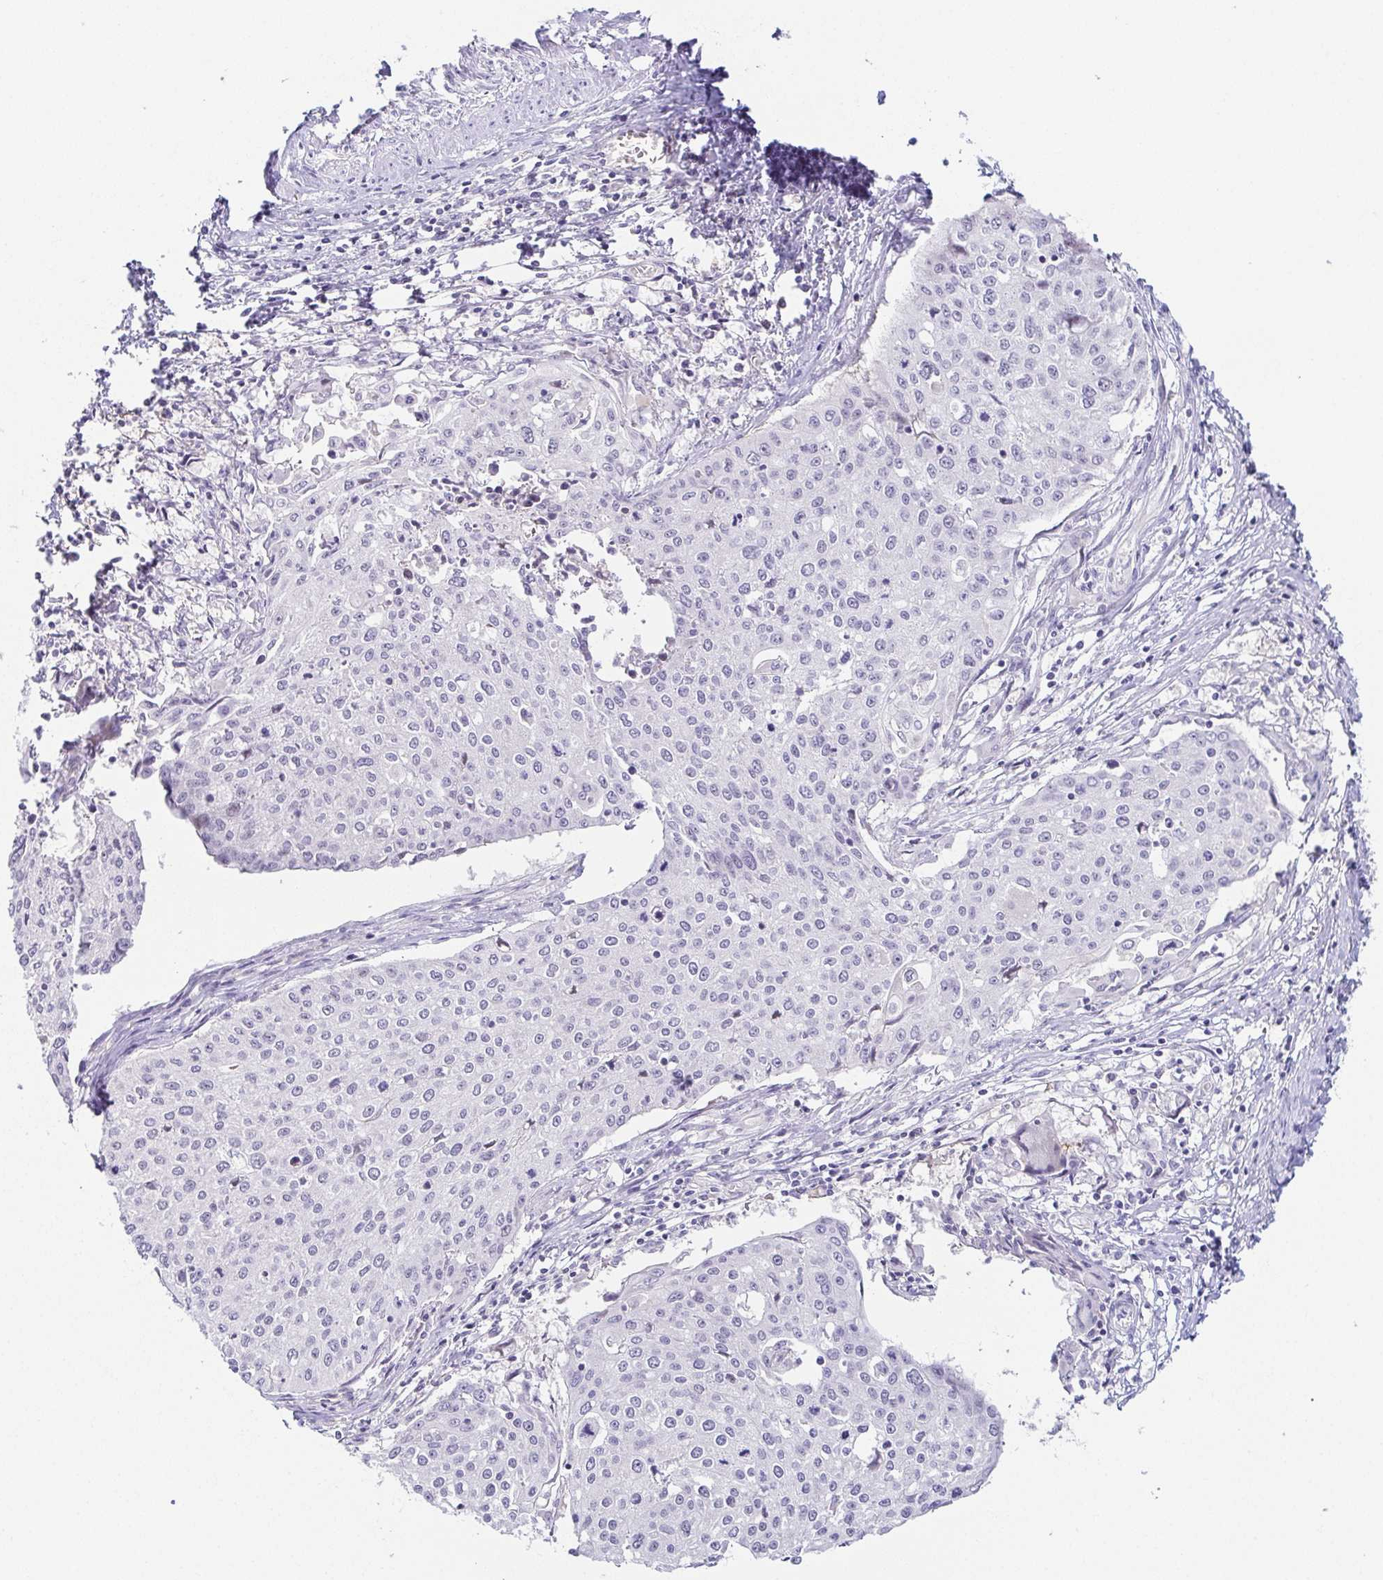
{"staining": {"intensity": "negative", "quantity": "none", "location": "none"}, "tissue": "cervical cancer", "cell_type": "Tumor cells", "image_type": "cancer", "snomed": [{"axis": "morphology", "description": "Squamous cell carcinoma, NOS"}, {"axis": "topography", "description": "Cervix"}], "caption": "Tumor cells show no significant protein expression in cervical squamous cell carcinoma.", "gene": "FAM162B", "patient": {"sex": "female", "age": 38}}